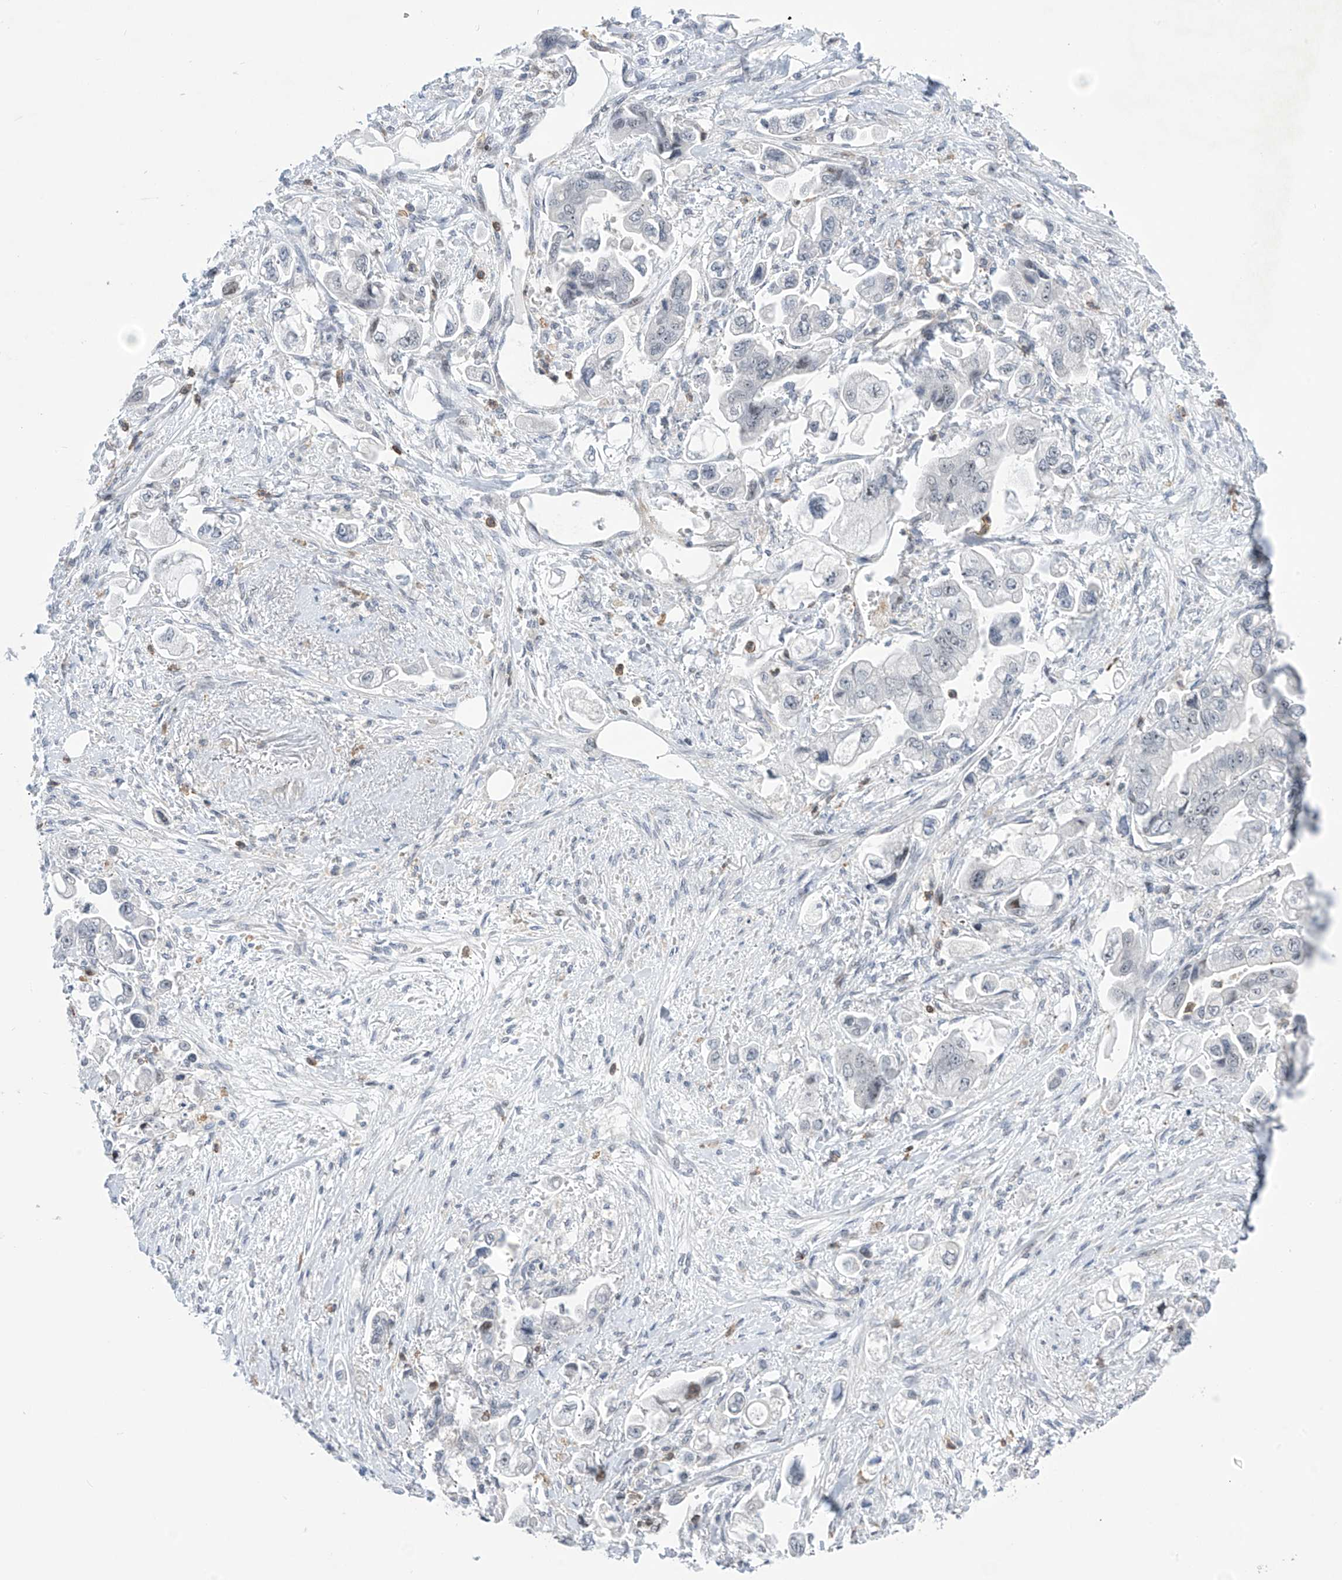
{"staining": {"intensity": "negative", "quantity": "none", "location": "none"}, "tissue": "stomach cancer", "cell_type": "Tumor cells", "image_type": "cancer", "snomed": [{"axis": "morphology", "description": "Adenocarcinoma, NOS"}, {"axis": "topography", "description": "Stomach"}], "caption": "This is an IHC image of stomach cancer. There is no expression in tumor cells.", "gene": "MSL3", "patient": {"sex": "male", "age": 62}}